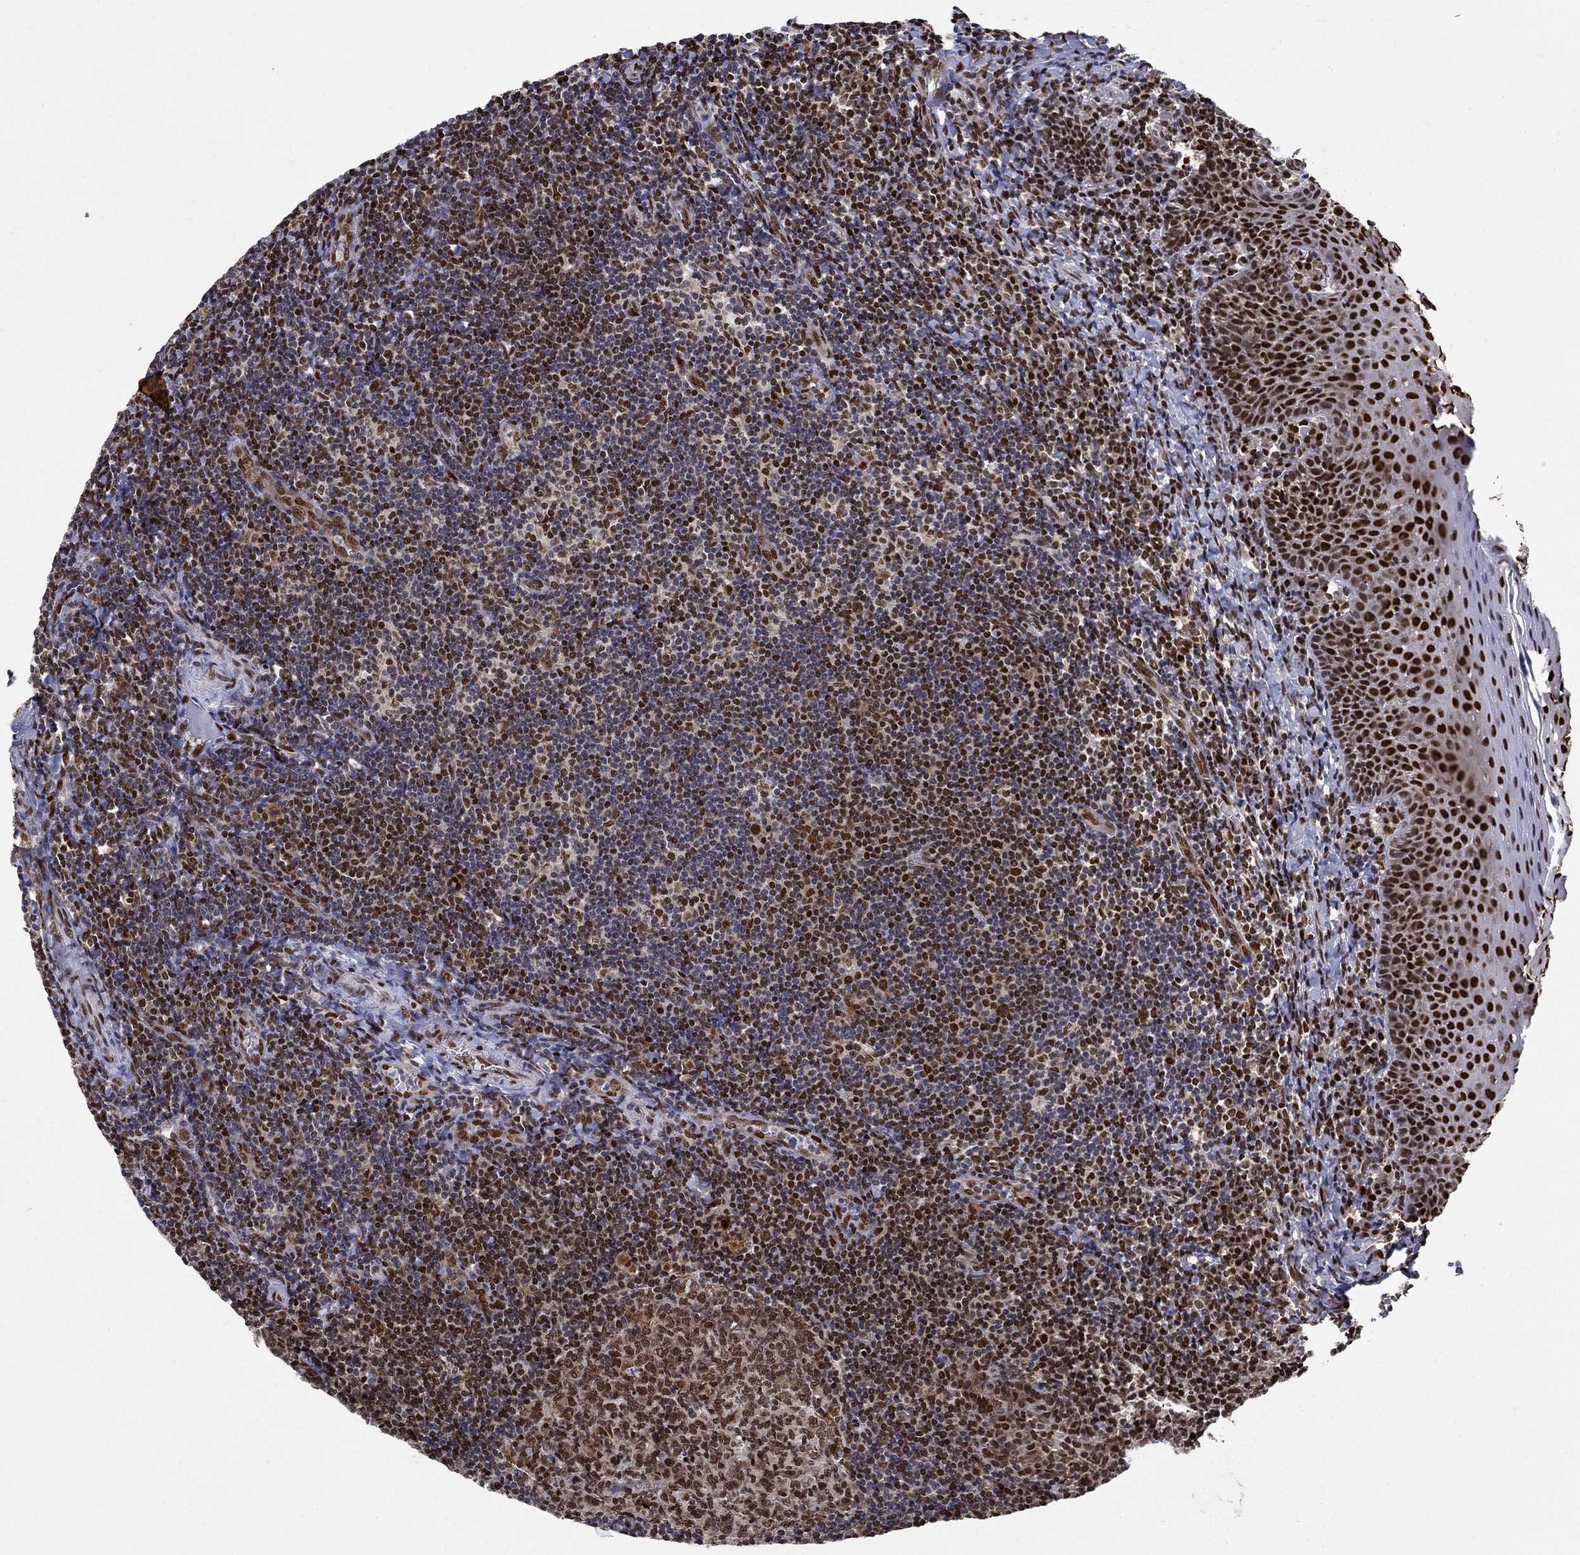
{"staining": {"intensity": "strong", "quantity": "25%-75%", "location": "nuclear"}, "tissue": "tonsil", "cell_type": "Germinal center cells", "image_type": "normal", "snomed": [{"axis": "morphology", "description": "Normal tissue, NOS"}, {"axis": "morphology", "description": "Inflammation, NOS"}, {"axis": "topography", "description": "Tonsil"}], "caption": "Protein expression analysis of benign tonsil exhibits strong nuclear staining in about 25%-75% of germinal center cells.", "gene": "CENPE", "patient": {"sex": "female", "age": 31}}